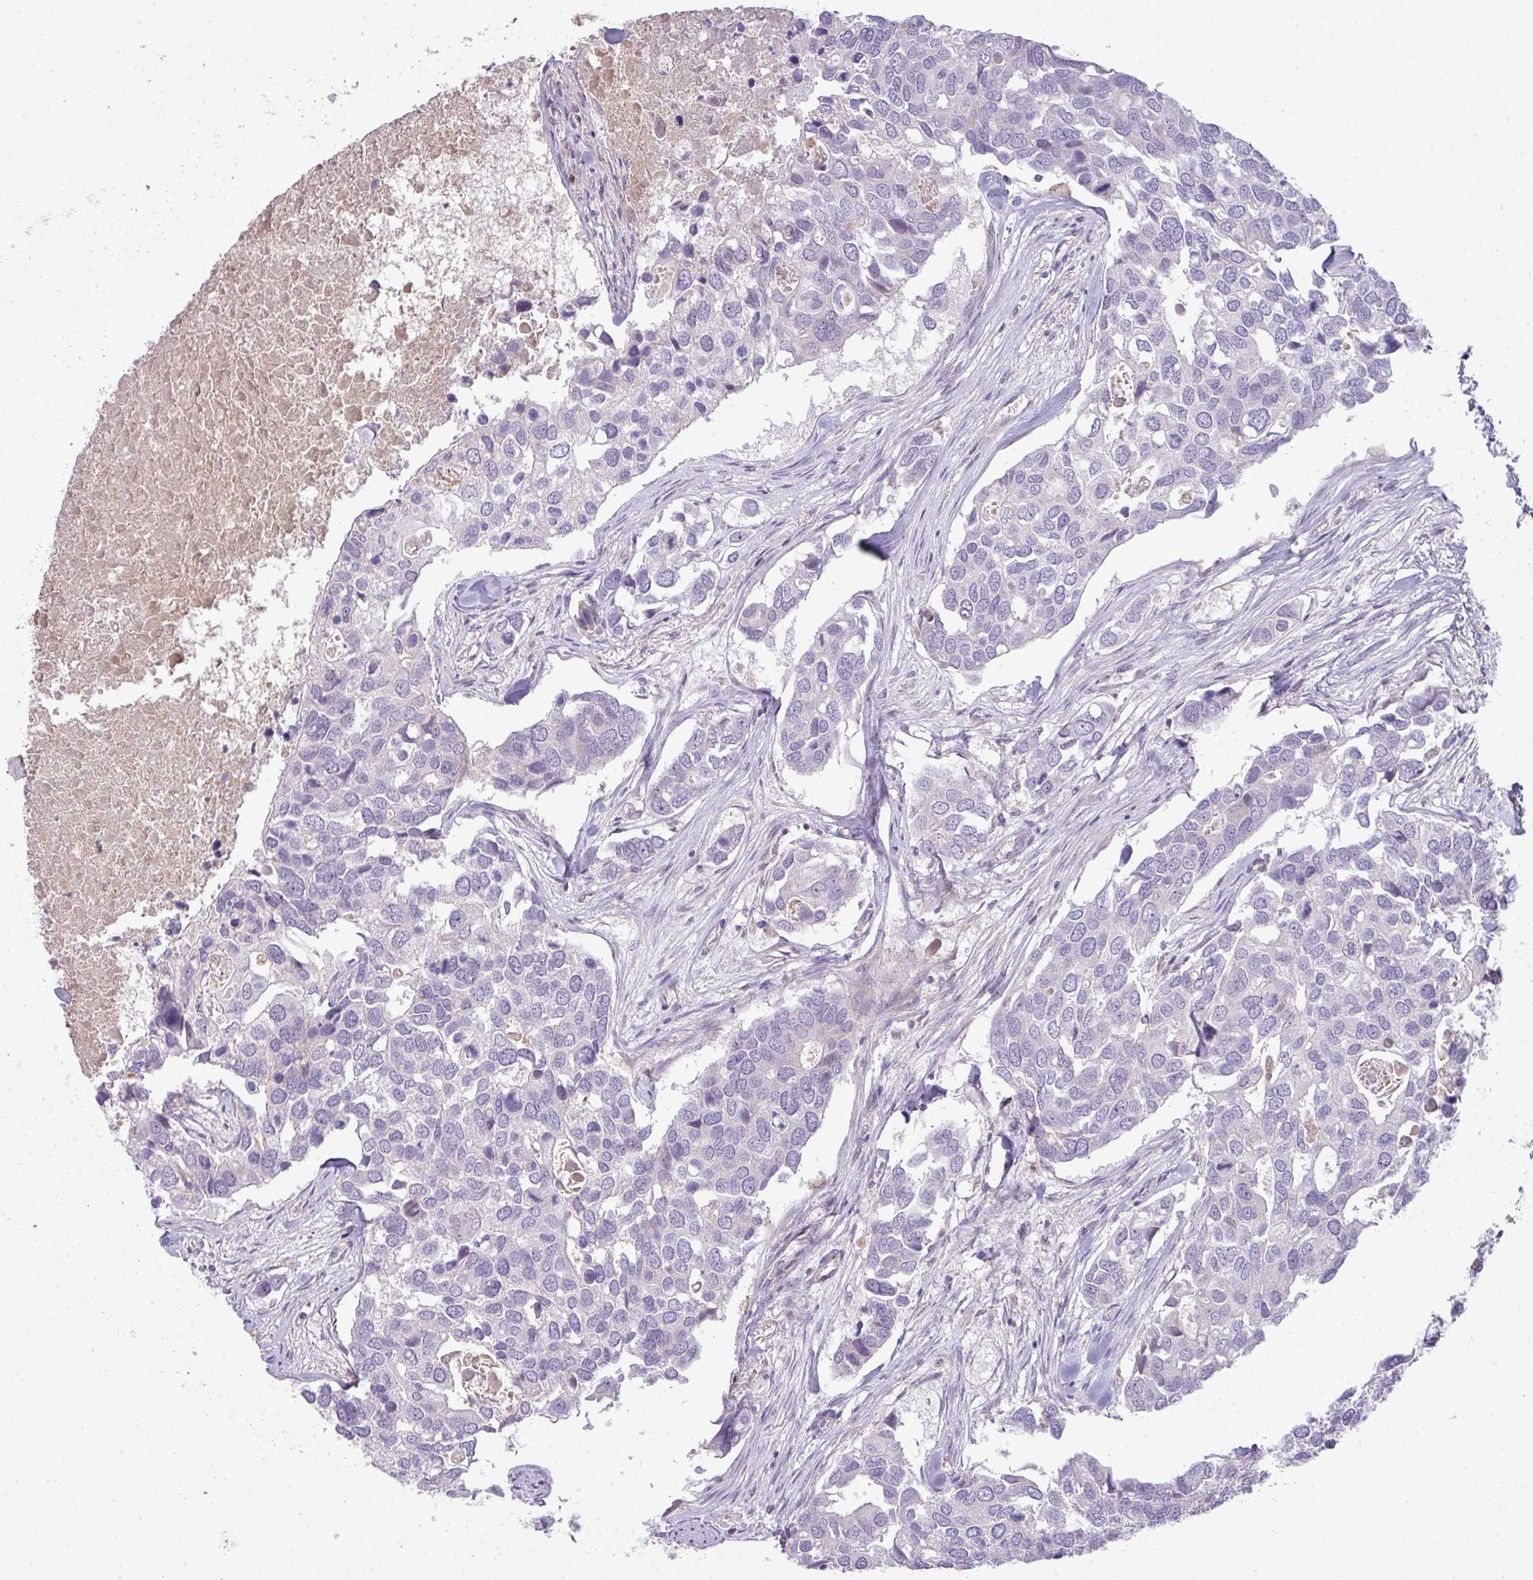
{"staining": {"intensity": "negative", "quantity": "none", "location": "none"}, "tissue": "breast cancer", "cell_type": "Tumor cells", "image_type": "cancer", "snomed": [{"axis": "morphology", "description": "Duct carcinoma"}, {"axis": "topography", "description": "Breast"}], "caption": "A histopathology image of human breast cancer is negative for staining in tumor cells.", "gene": "STAT5A", "patient": {"sex": "female", "age": 83}}